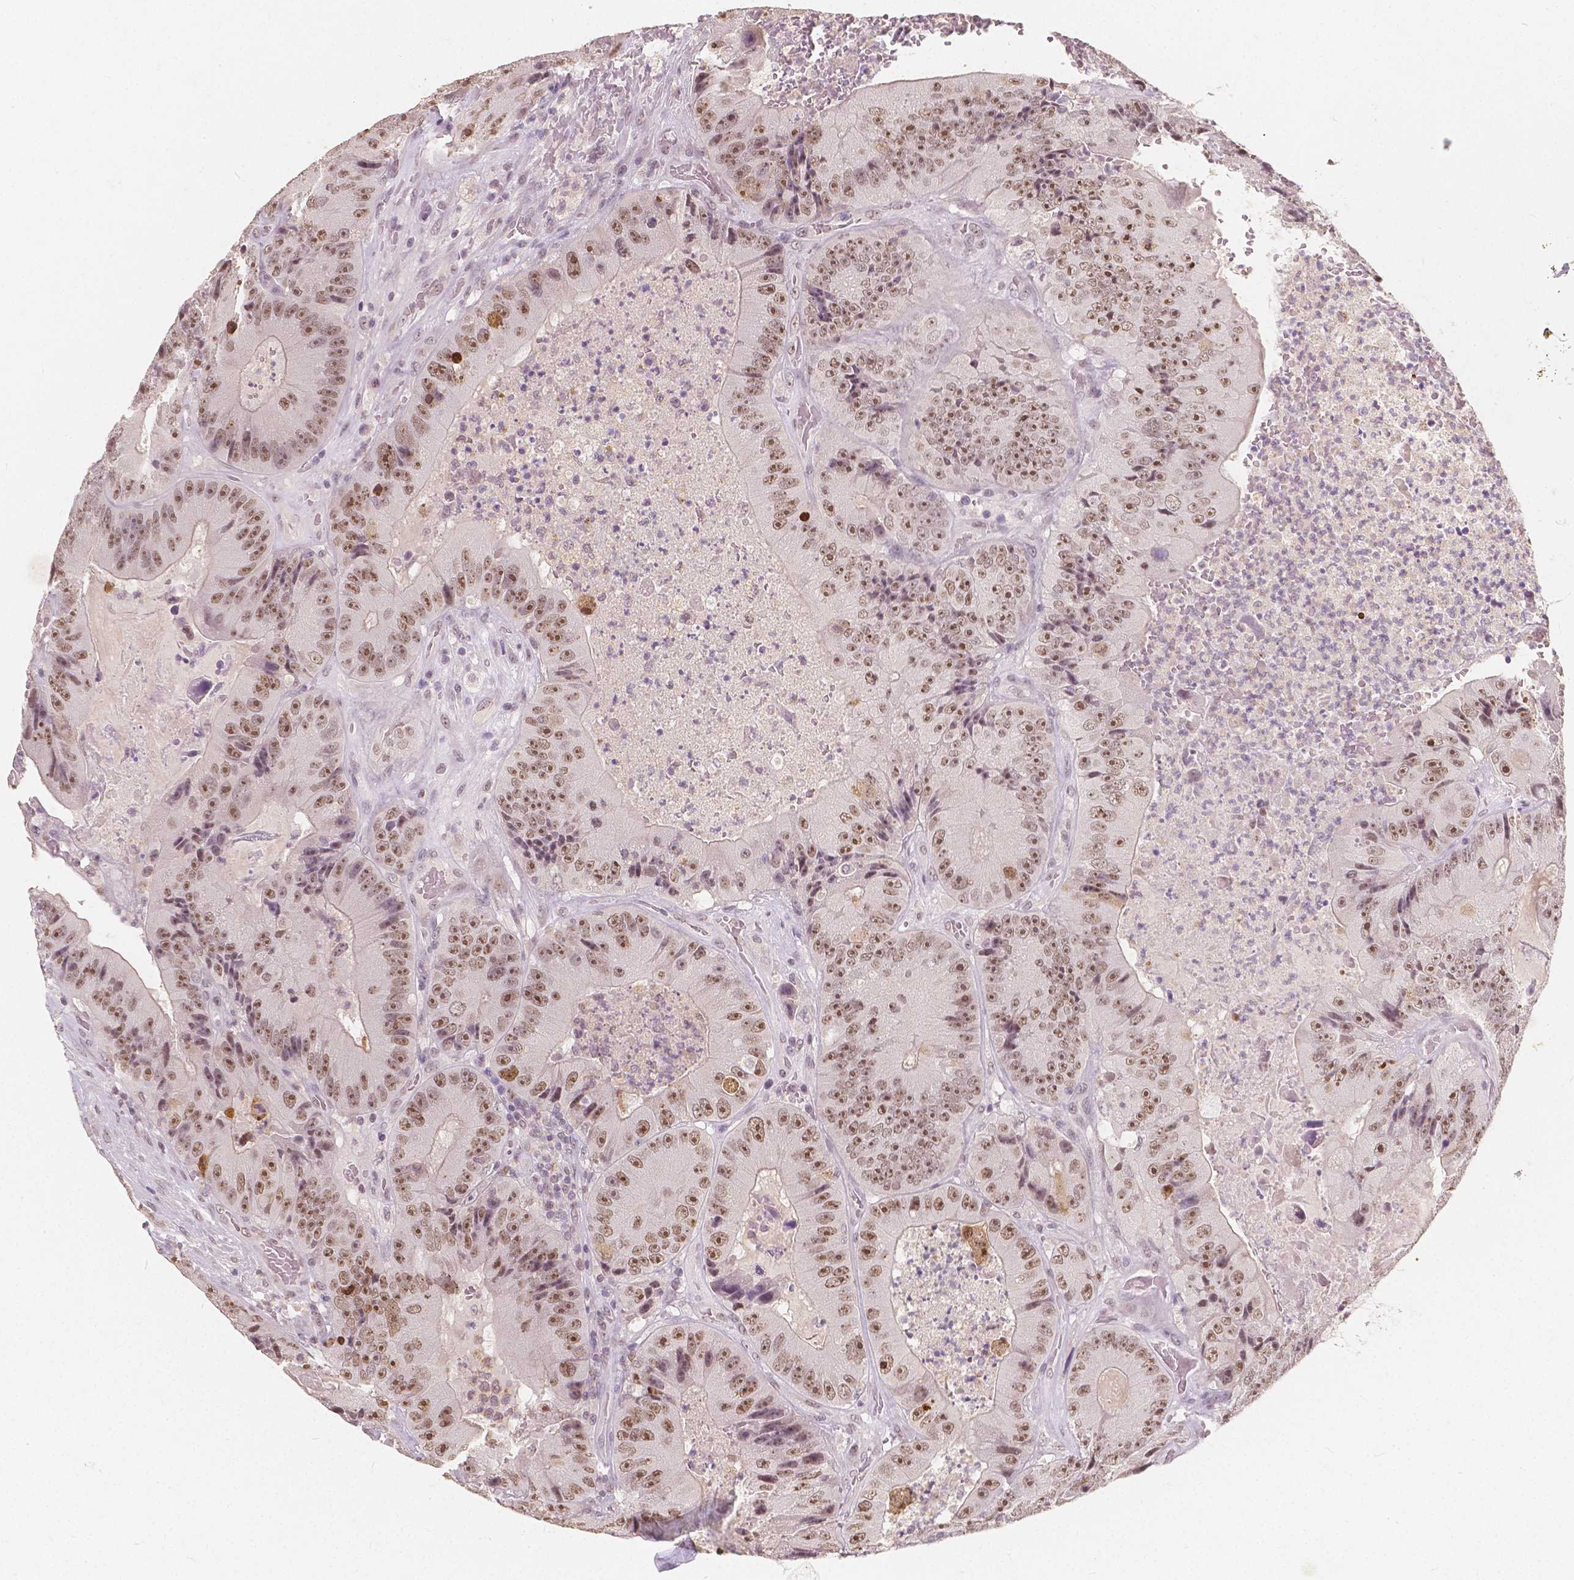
{"staining": {"intensity": "moderate", "quantity": ">75%", "location": "nuclear"}, "tissue": "colorectal cancer", "cell_type": "Tumor cells", "image_type": "cancer", "snomed": [{"axis": "morphology", "description": "Adenocarcinoma, NOS"}, {"axis": "topography", "description": "Colon"}], "caption": "This is an image of immunohistochemistry staining of adenocarcinoma (colorectal), which shows moderate positivity in the nuclear of tumor cells.", "gene": "NOLC1", "patient": {"sex": "female", "age": 86}}